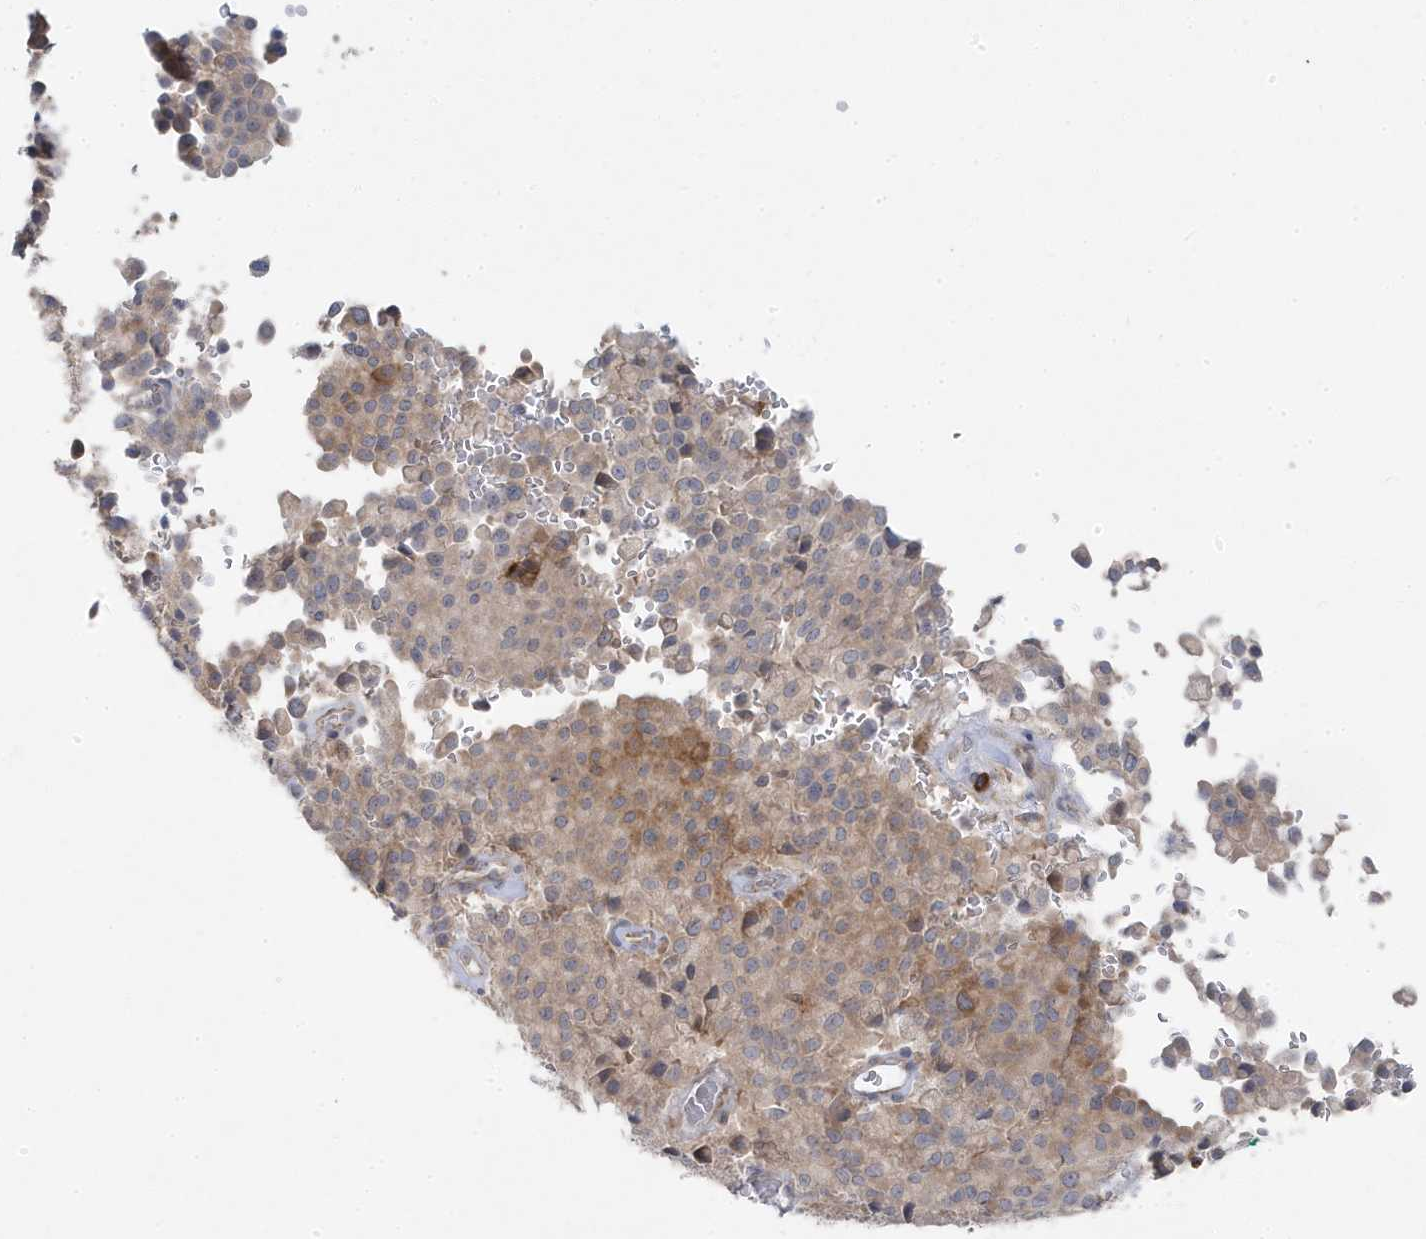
{"staining": {"intensity": "moderate", "quantity": "<25%", "location": "cytoplasmic/membranous"}, "tissue": "pancreatic cancer", "cell_type": "Tumor cells", "image_type": "cancer", "snomed": [{"axis": "morphology", "description": "Adenocarcinoma, NOS"}, {"axis": "topography", "description": "Pancreas"}], "caption": "A low amount of moderate cytoplasmic/membranous expression is present in approximately <25% of tumor cells in pancreatic cancer (adenocarcinoma) tissue.", "gene": "ZNF654", "patient": {"sex": "male", "age": 65}}